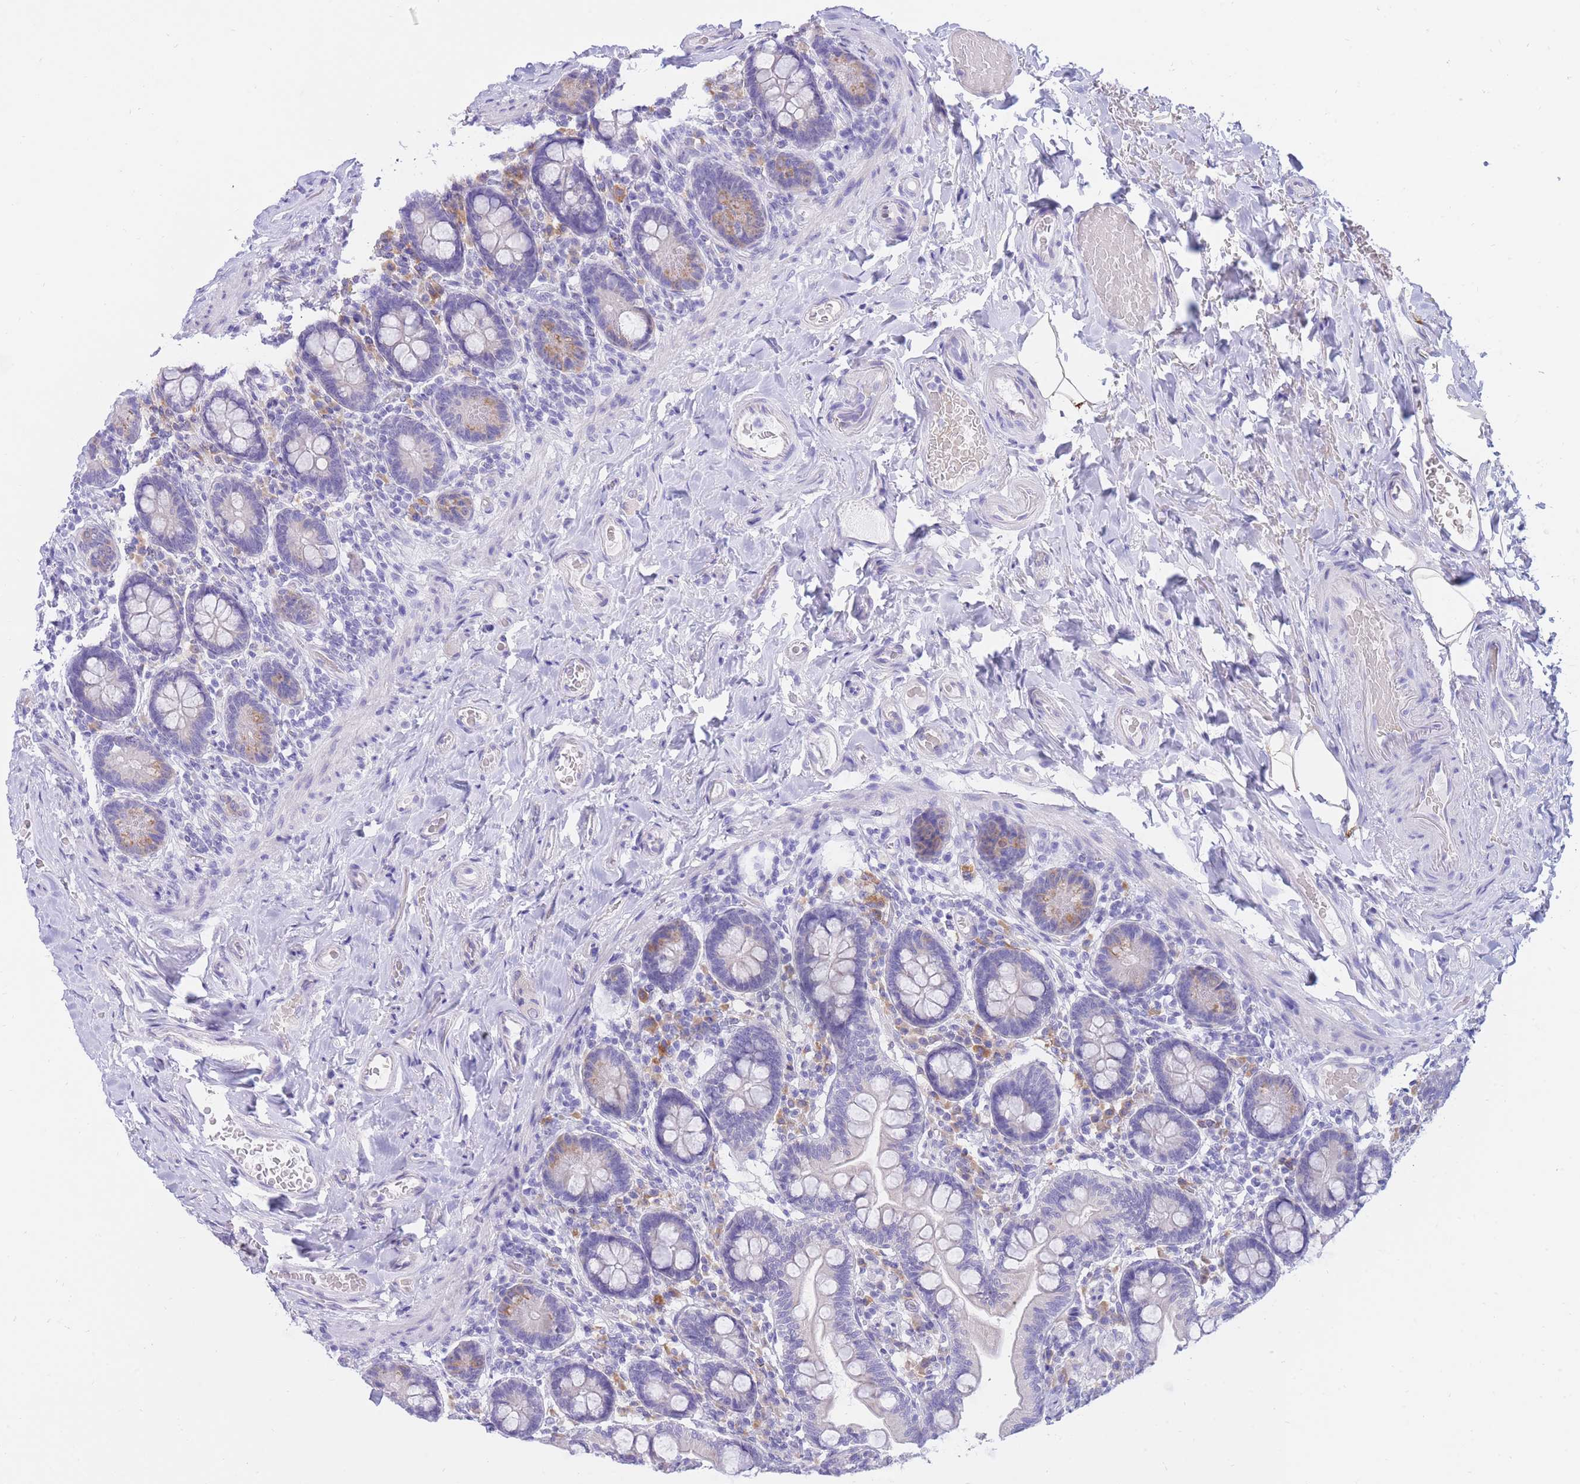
{"staining": {"intensity": "moderate", "quantity": "<25%", "location": "cytoplasmic/membranous"}, "tissue": "small intestine", "cell_type": "Glandular cells", "image_type": "normal", "snomed": [{"axis": "morphology", "description": "Normal tissue, NOS"}, {"axis": "topography", "description": "Small intestine"}], "caption": "Immunohistochemistry micrograph of unremarkable small intestine: human small intestine stained using immunohistochemistry (IHC) exhibits low levels of moderate protein expression localized specifically in the cytoplasmic/membranous of glandular cells, appearing as a cytoplasmic/membranous brown color.", "gene": "SSUH2", "patient": {"sex": "female", "age": 64}}